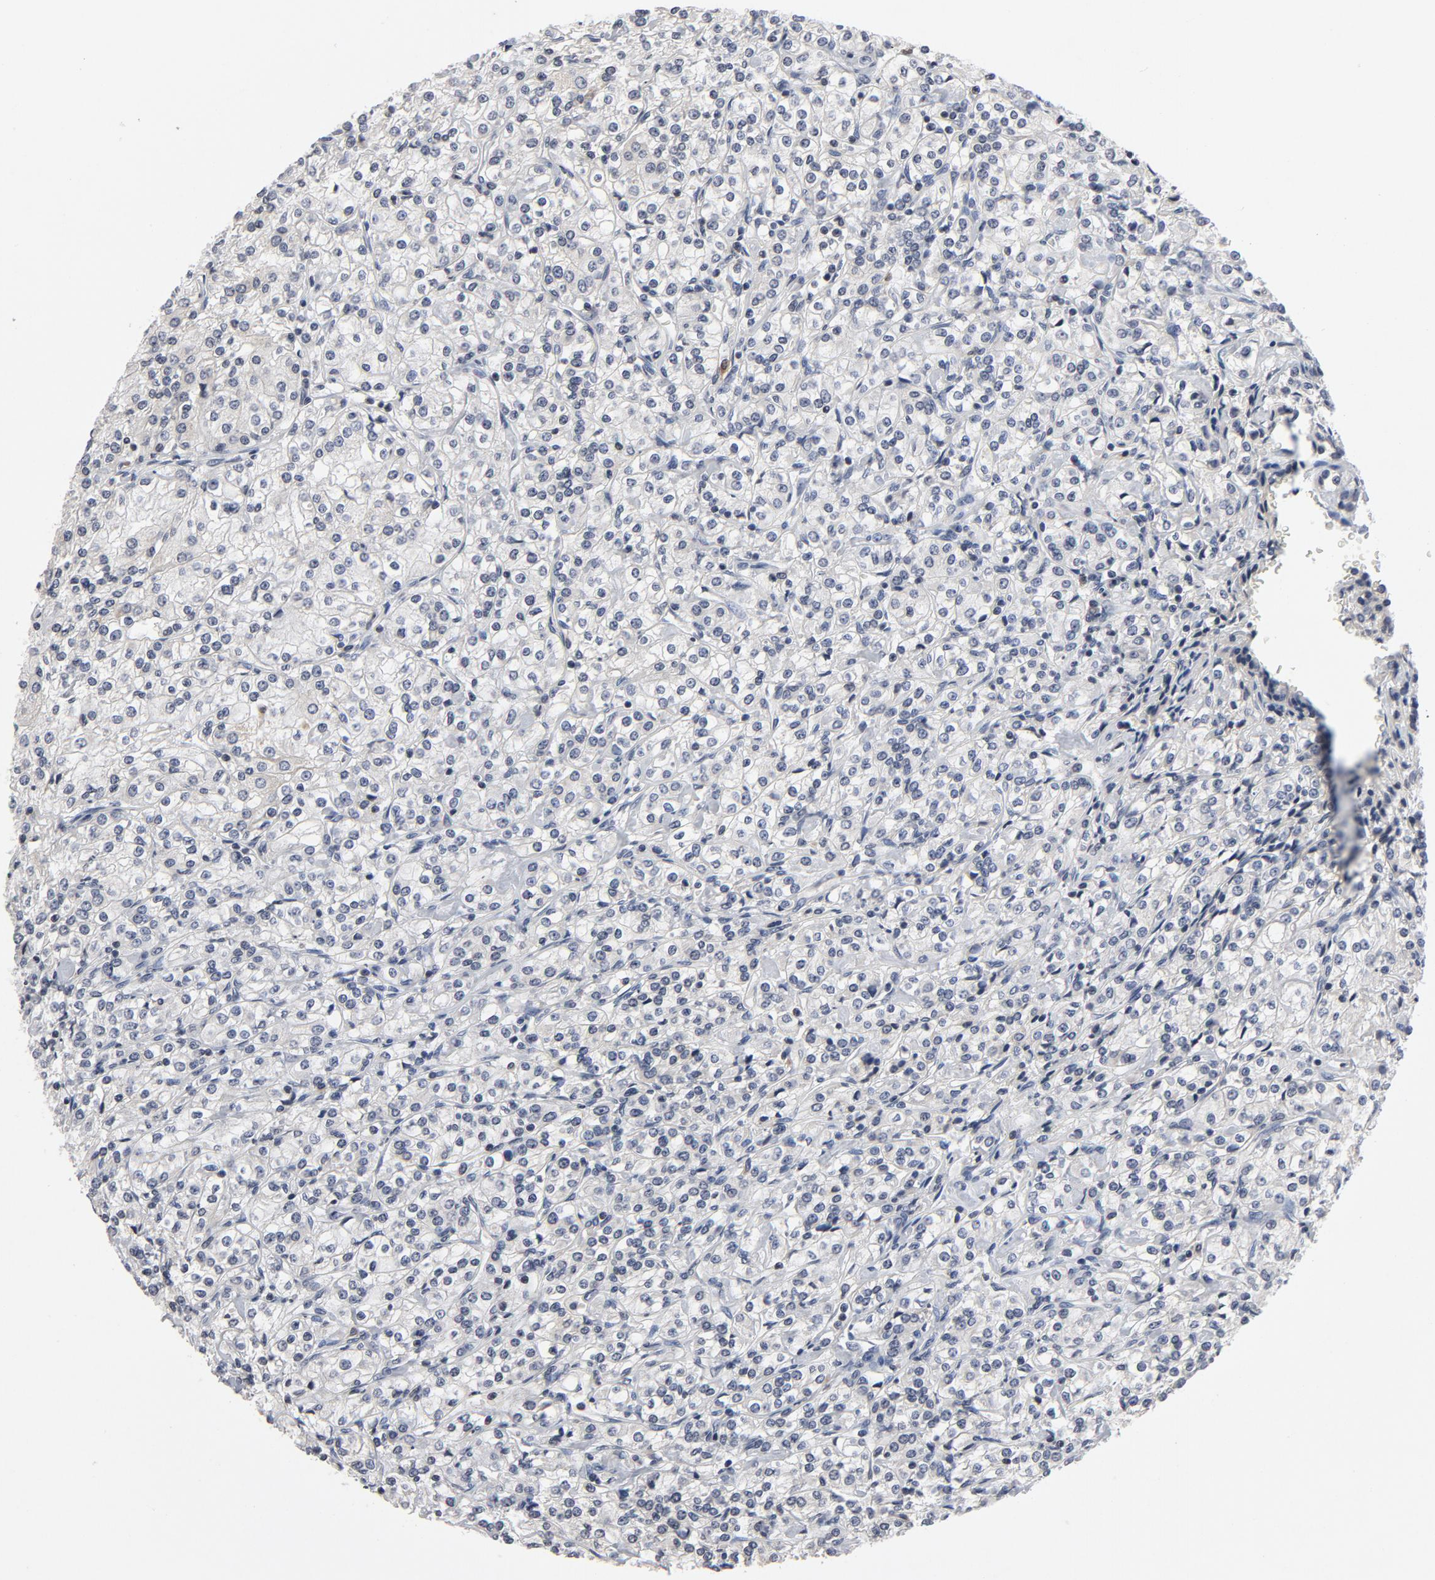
{"staining": {"intensity": "negative", "quantity": "none", "location": "none"}, "tissue": "renal cancer", "cell_type": "Tumor cells", "image_type": "cancer", "snomed": [{"axis": "morphology", "description": "Adenocarcinoma, NOS"}, {"axis": "topography", "description": "Kidney"}], "caption": "High power microscopy photomicrograph of an immunohistochemistry (IHC) image of renal cancer, revealing no significant positivity in tumor cells.", "gene": "TCL1A", "patient": {"sex": "male", "age": 77}}